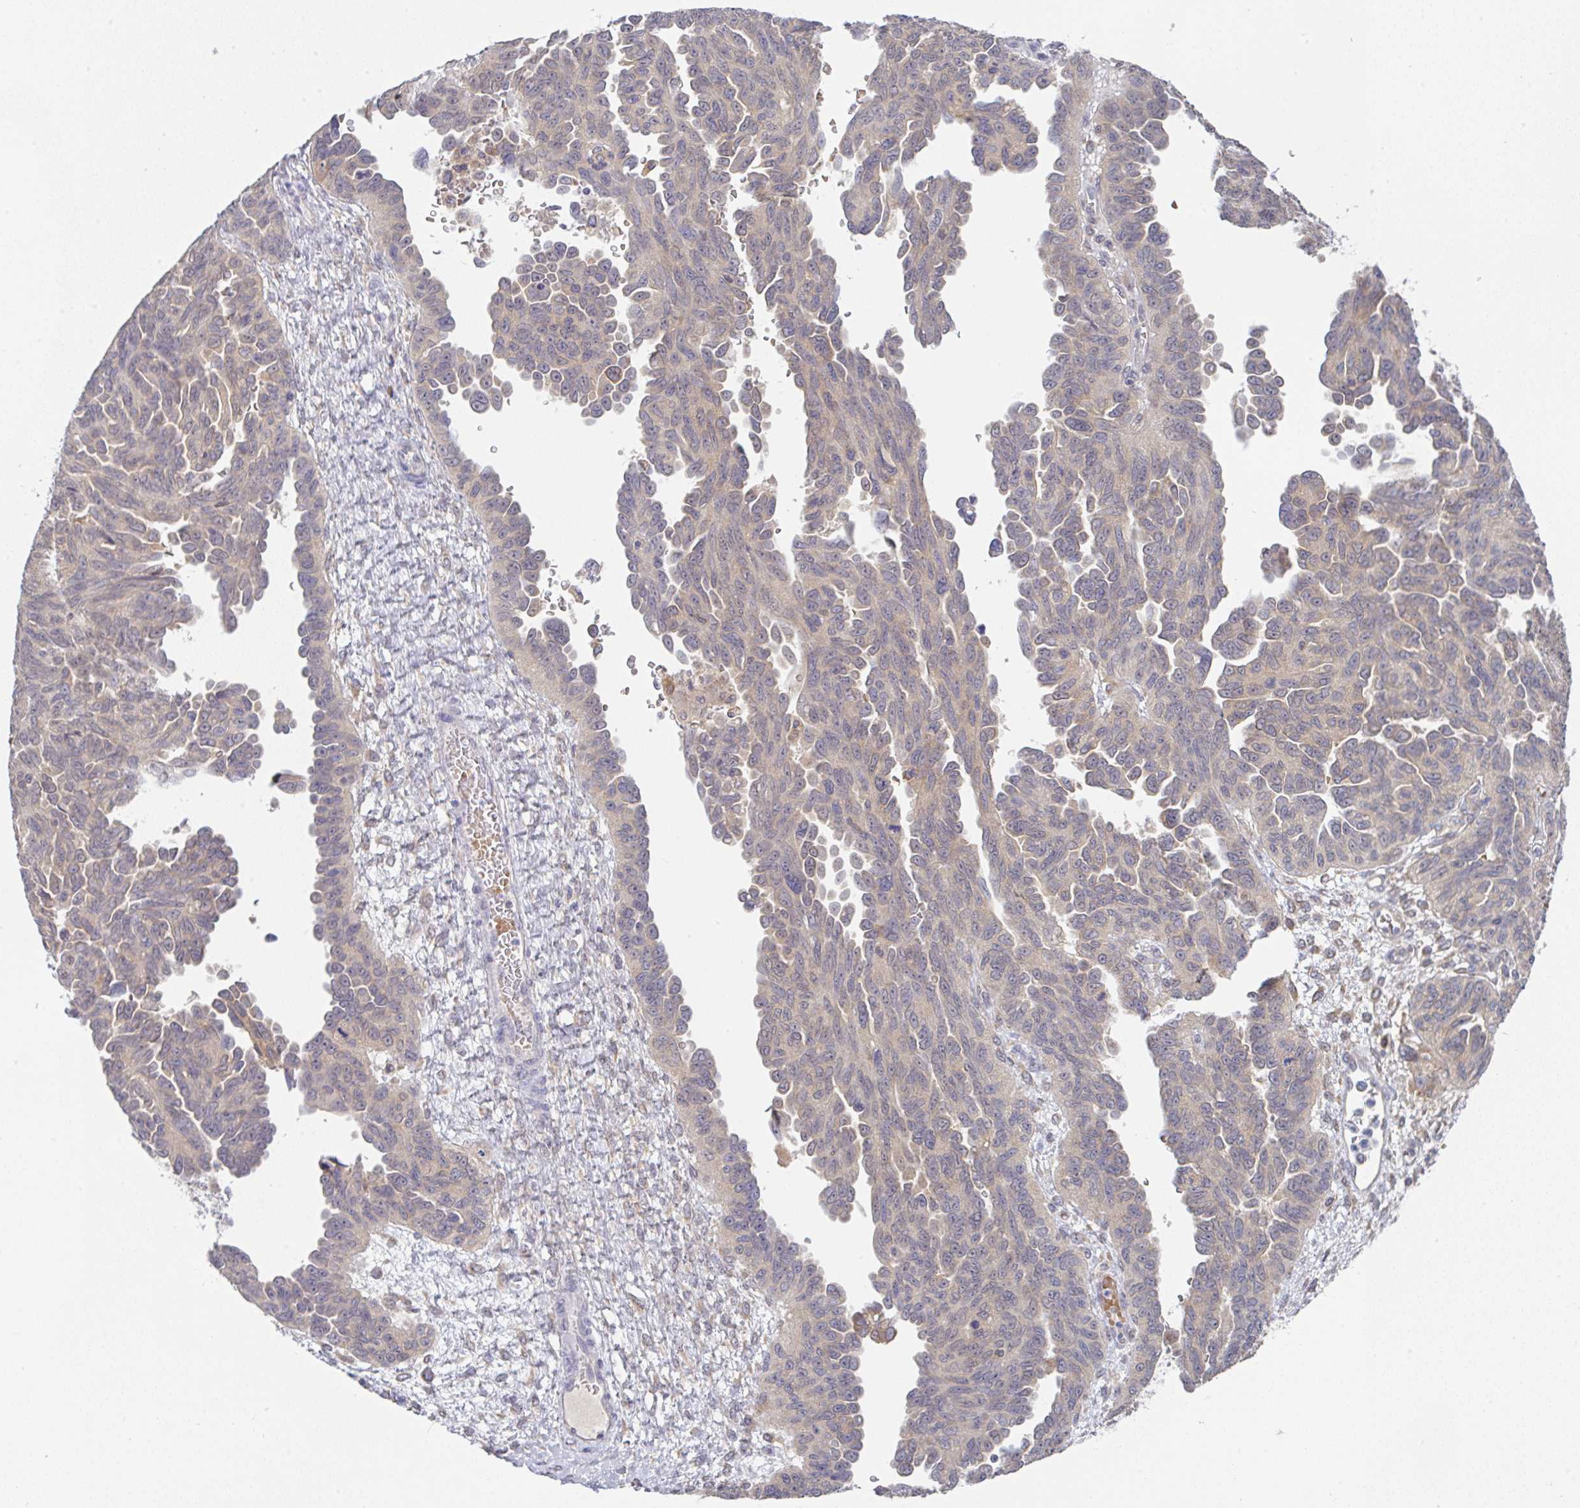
{"staining": {"intensity": "moderate", "quantity": "25%-75%", "location": "cytoplasmic/membranous"}, "tissue": "ovarian cancer", "cell_type": "Tumor cells", "image_type": "cancer", "snomed": [{"axis": "morphology", "description": "Cystadenocarcinoma, serous, NOS"}, {"axis": "topography", "description": "Ovary"}], "caption": "The histopathology image demonstrates a brown stain indicating the presence of a protein in the cytoplasmic/membranous of tumor cells in ovarian cancer.", "gene": "DERL2", "patient": {"sex": "female", "age": 64}}